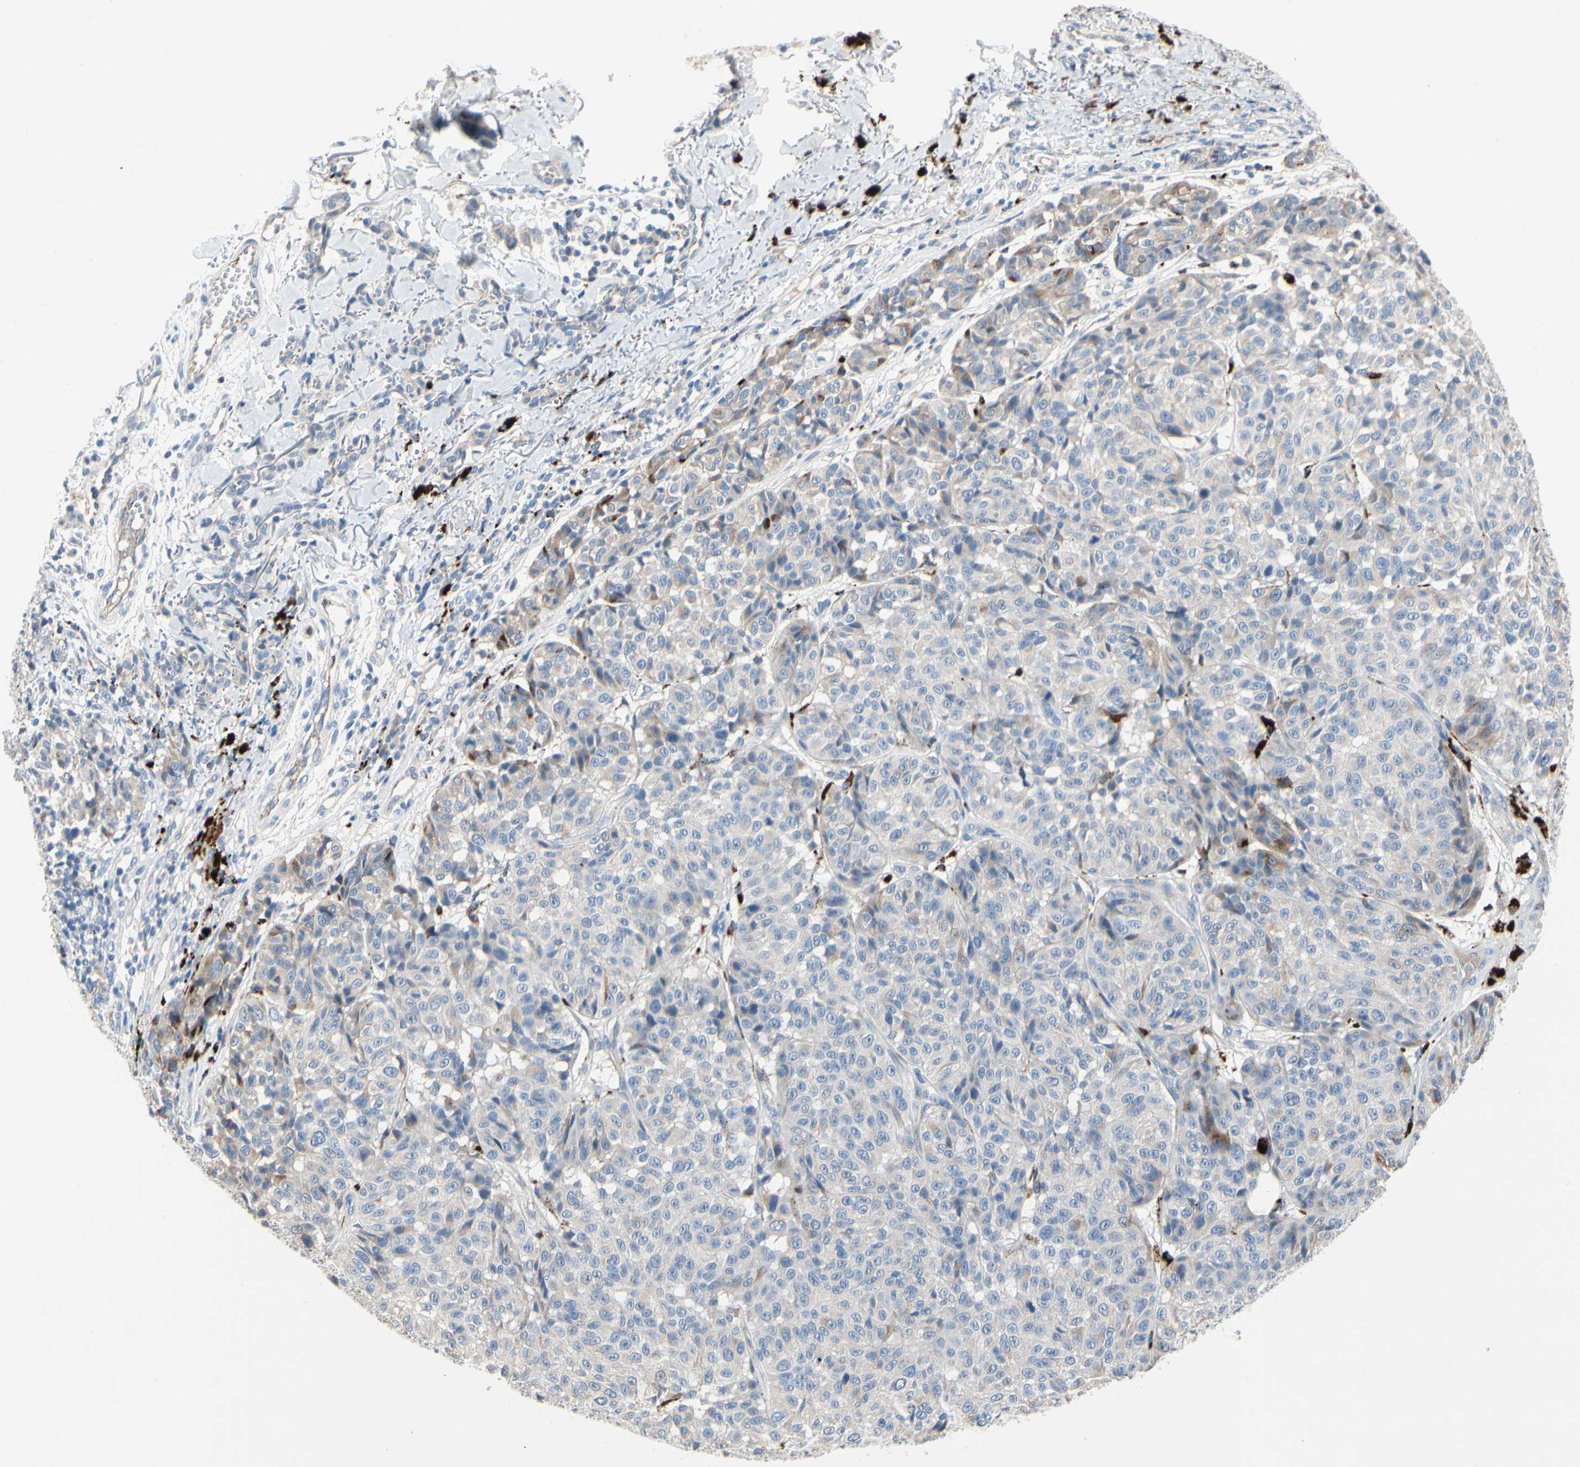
{"staining": {"intensity": "weak", "quantity": "<25%", "location": "cytoplasmic/membranous"}, "tissue": "melanoma", "cell_type": "Tumor cells", "image_type": "cancer", "snomed": [{"axis": "morphology", "description": "Malignant melanoma, NOS"}, {"axis": "topography", "description": "Skin"}], "caption": "An IHC photomicrograph of melanoma is shown. There is no staining in tumor cells of melanoma. (DAB (3,3'-diaminobenzidine) immunohistochemistry visualized using brightfield microscopy, high magnification).", "gene": "RETSAT", "patient": {"sex": "female", "age": 46}}